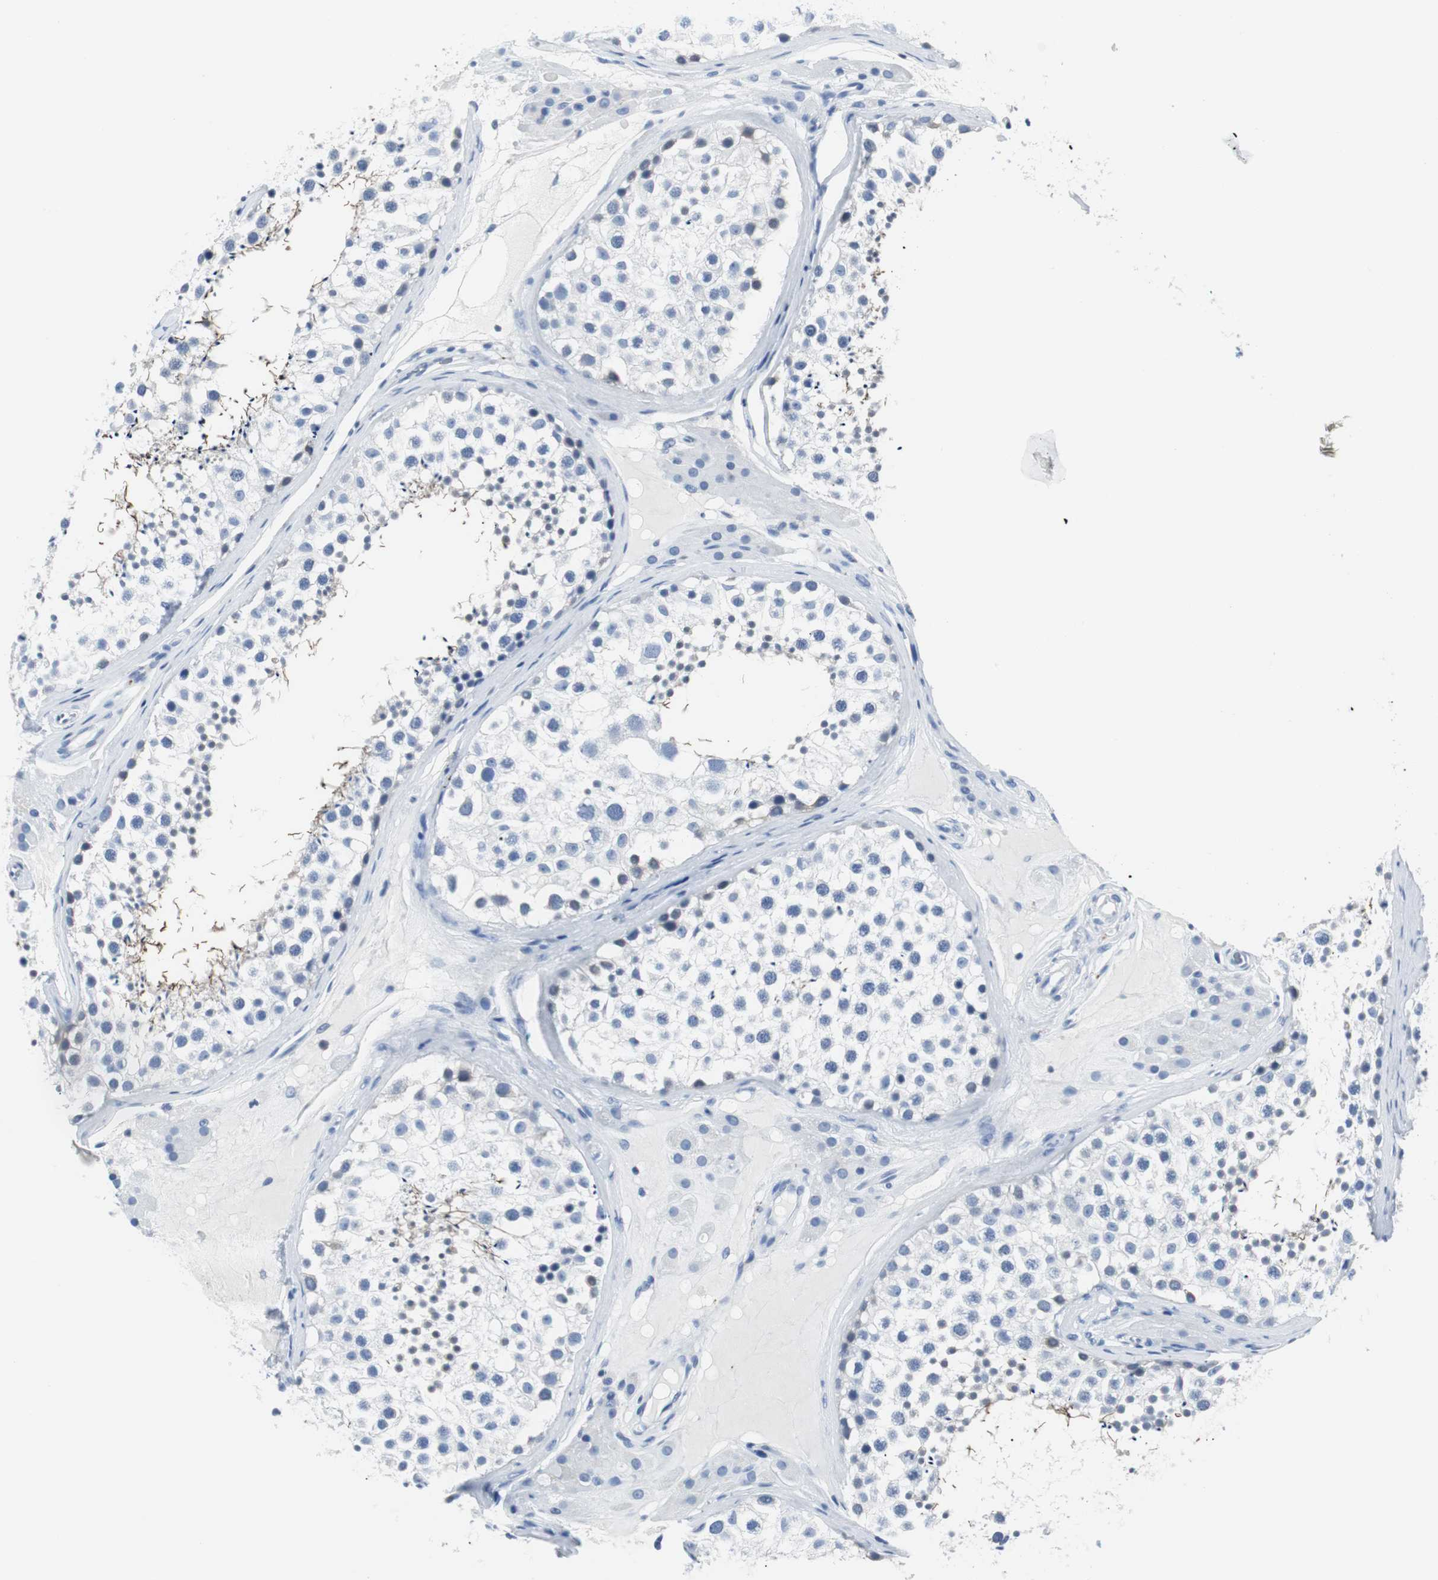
{"staining": {"intensity": "weak", "quantity": "<25%", "location": "cytoplasmic/membranous"}, "tissue": "testis", "cell_type": "Cells in seminiferous ducts", "image_type": "normal", "snomed": [{"axis": "morphology", "description": "Normal tissue, NOS"}, {"axis": "topography", "description": "Testis"}], "caption": "Histopathology image shows no significant protein staining in cells in seminiferous ducts of unremarkable testis.", "gene": "GAP43", "patient": {"sex": "male", "age": 46}}